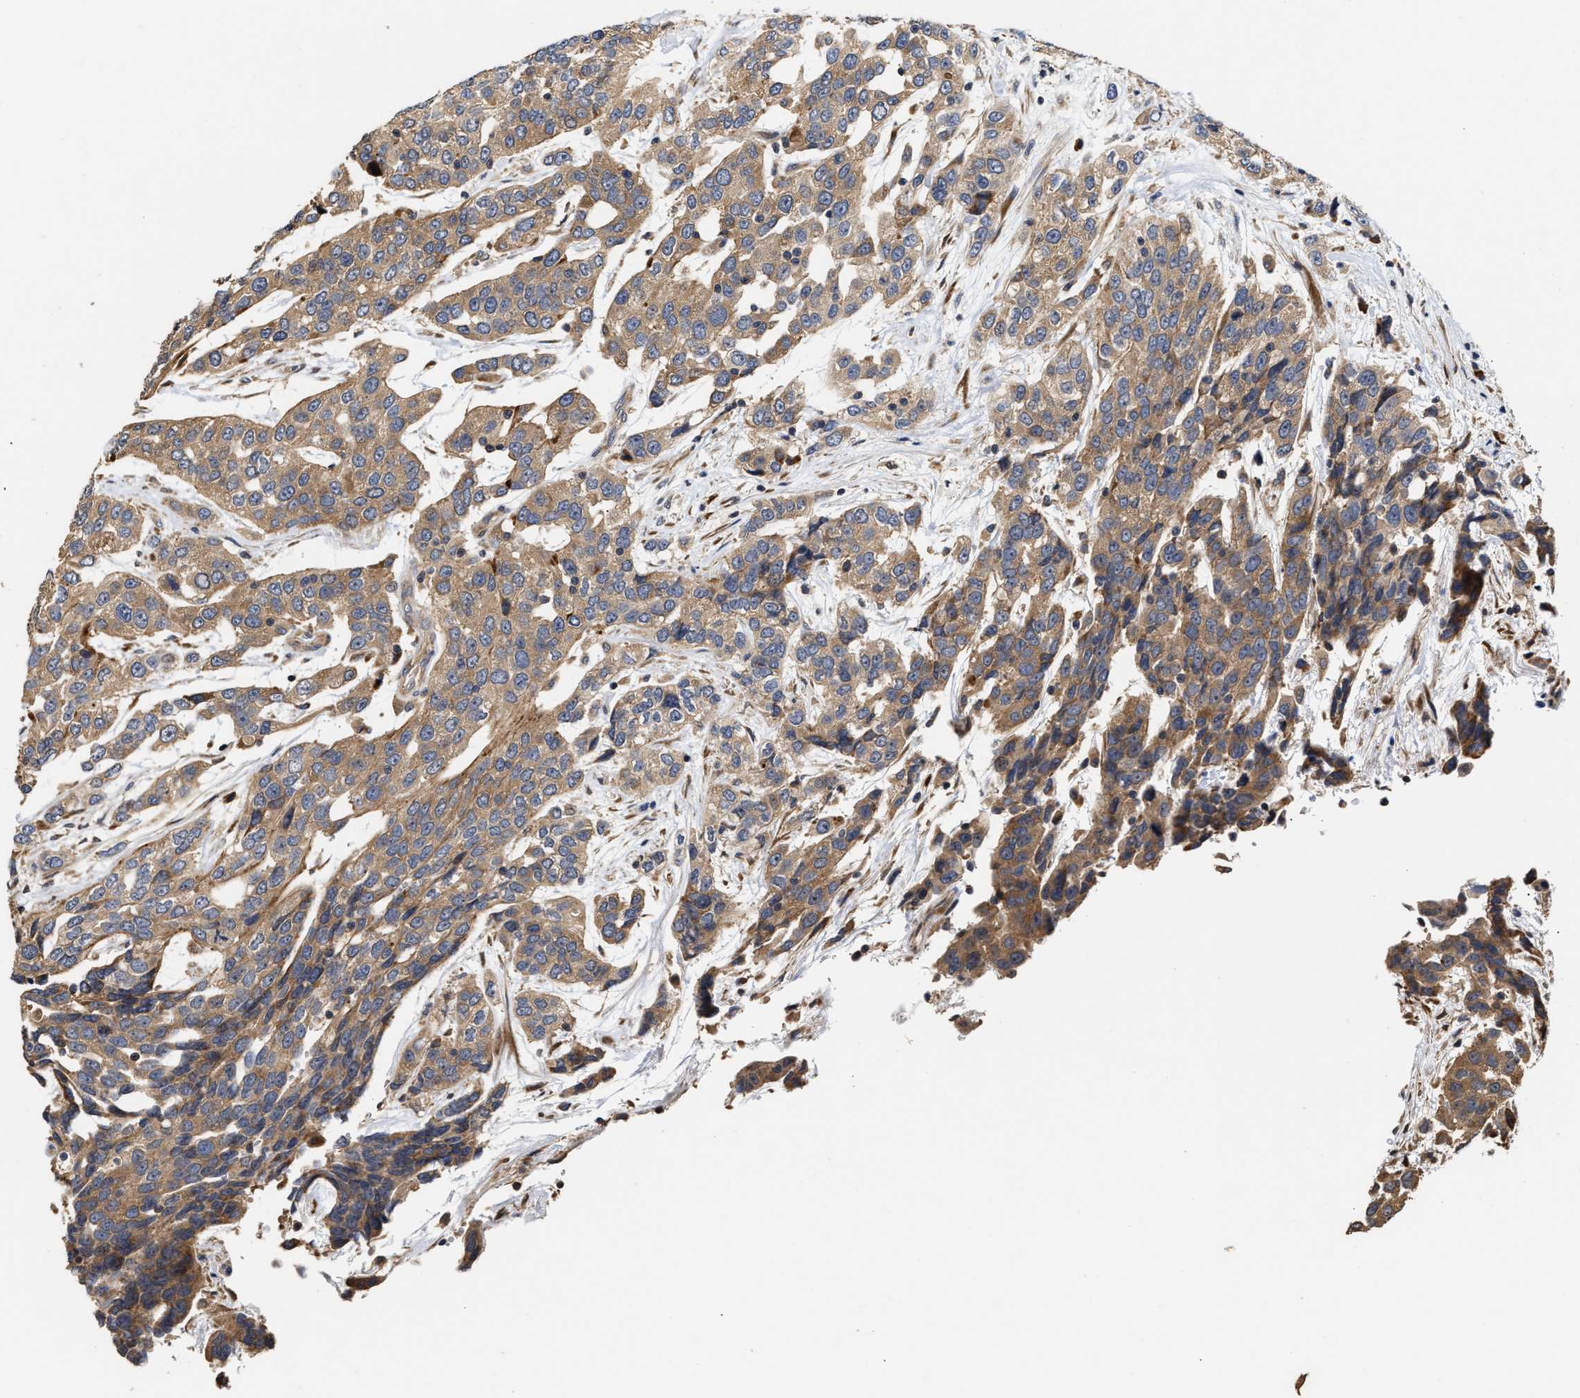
{"staining": {"intensity": "moderate", "quantity": ">75%", "location": "cytoplasmic/membranous"}, "tissue": "urothelial cancer", "cell_type": "Tumor cells", "image_type": "cancer", "snomed": [{"axis": "morphology", "description": "Urothelial carcinoma, High grade"}, {"axis": "topography", "description": "Urinary bladder"}], "caption": "This histopathology image displays urothelial carcinoma (high-grade) stained with immunohistochemistry to label a protein in brown. The cytoplasmic/membranous of tumor cells show moderate positivity for the protein. Nuclei are counter-stained blue.", "gene": "CLIP2", "patient": {"sex": "female", "age": 80}}